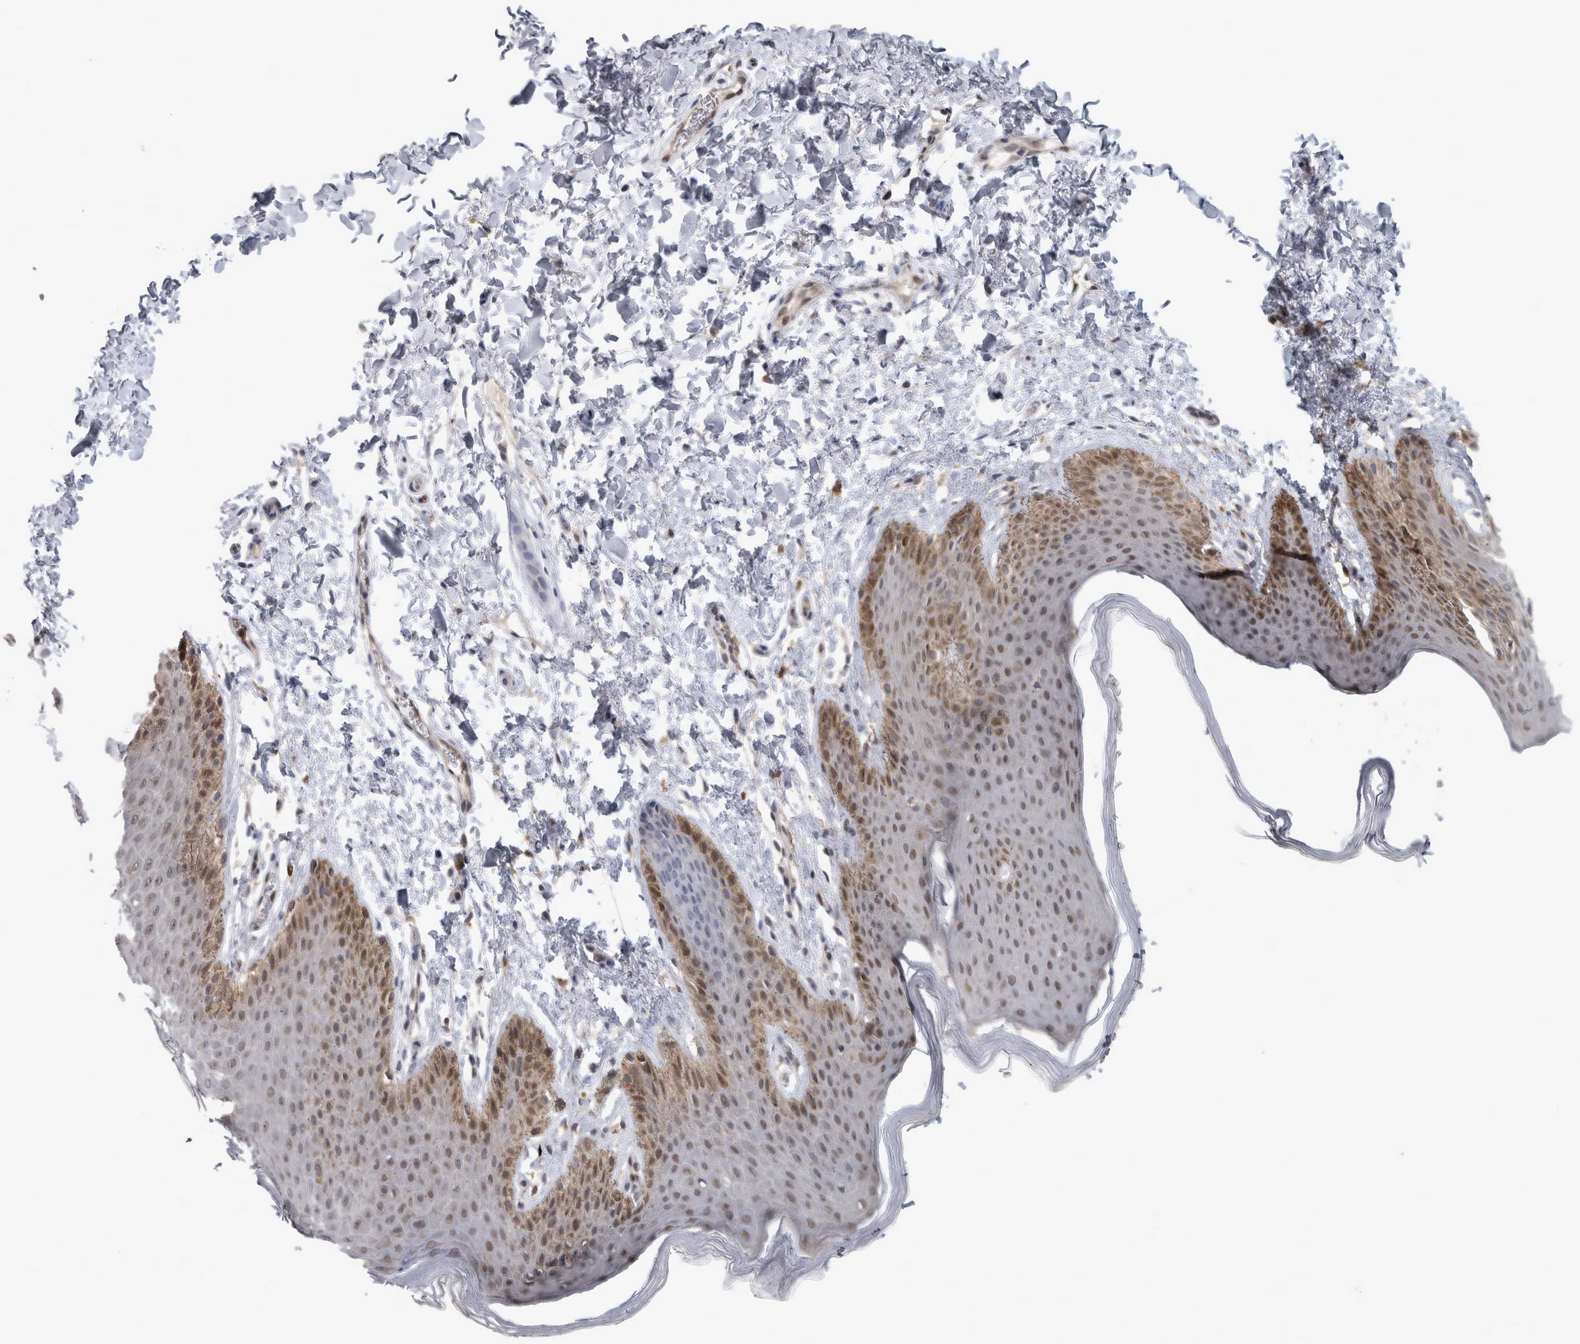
{"staining": {"intensity": "moderate", "quantity": "<25%", "location": "cytoplasmic/membranous,nuclear"}, "tissue": "skin", "cell_type": "Epidermal cells", "image_type": "normal", "snomed": [{"axis": "morphology", "description": "Normal tissue, NOS"}, {"axis": "topography", "description": "Anal"}, {"axis": "topography", "description": "Peripheral nerve tissue"}], "caption": "Protein analysis of unremarkable skin displays moderate cytoplasmic/membranous,nuclear positivity in approximately <25% of epidermal cells. Immunohistochemistry stains the protein of interest in brown and the nuclei are stained blue.", "gene": "NAPRT", "patient": {"sex": "male", "age": 44}}